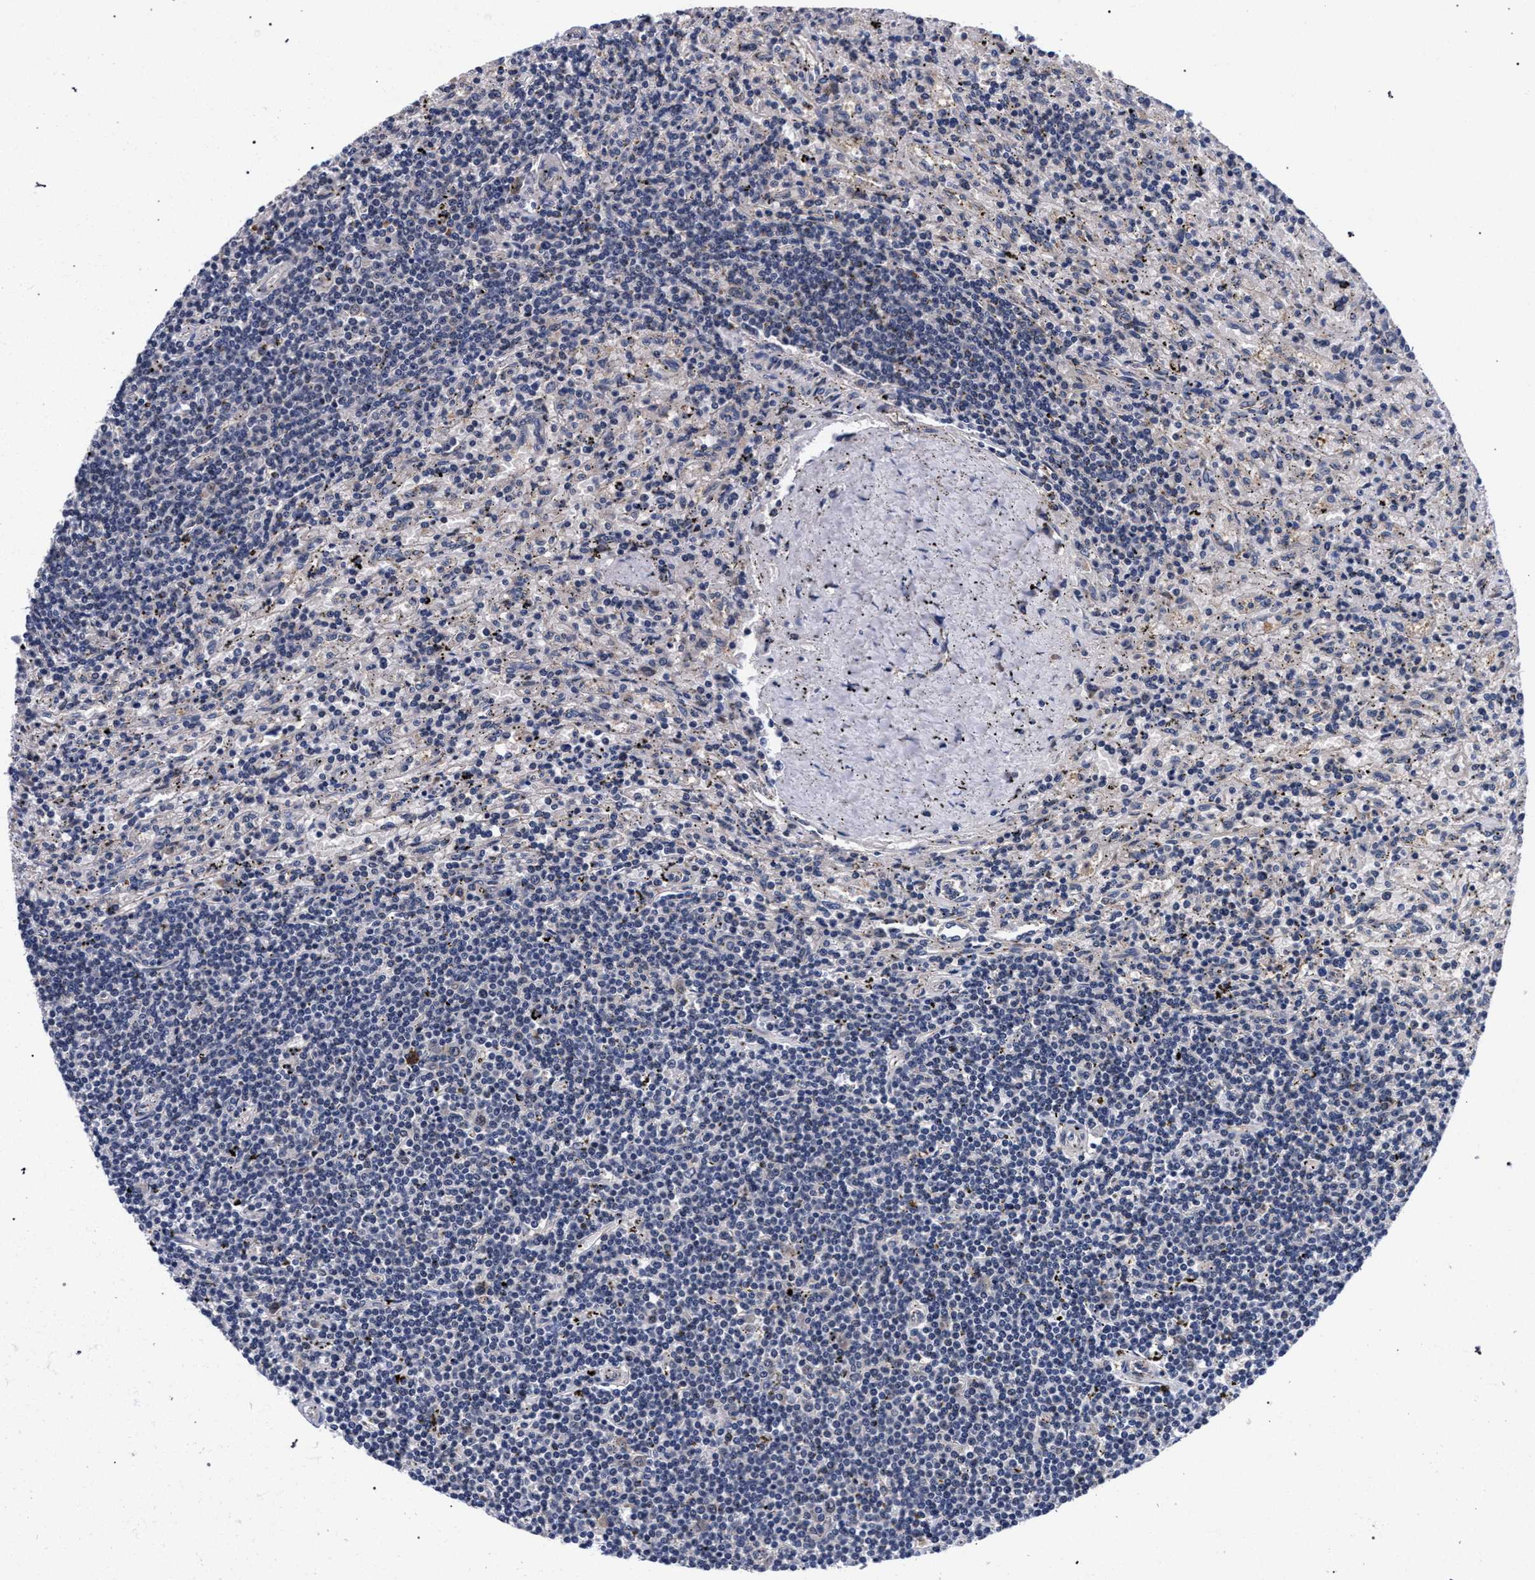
{"staining": {"intensity": "negative", "quantity": "none", "location": "none"}, "tissue": "lymphoma", "cell_type": "Tumor cells", "image_type": "cancer", "snomed": [{"axis": "morphology", "description": "Malignant lymphoma, non-Hodgkin's type, Low grade"}, {"axis": "topography", "description": "Spleen"}], "caption": "Human malignant lymphoma, non-Hodgkin's type (low-grade) stained for a protein using IHC reveals no staining in tumor cells.", "gene": "RBM33", "patient": {"sex": "male", "age": 76}}